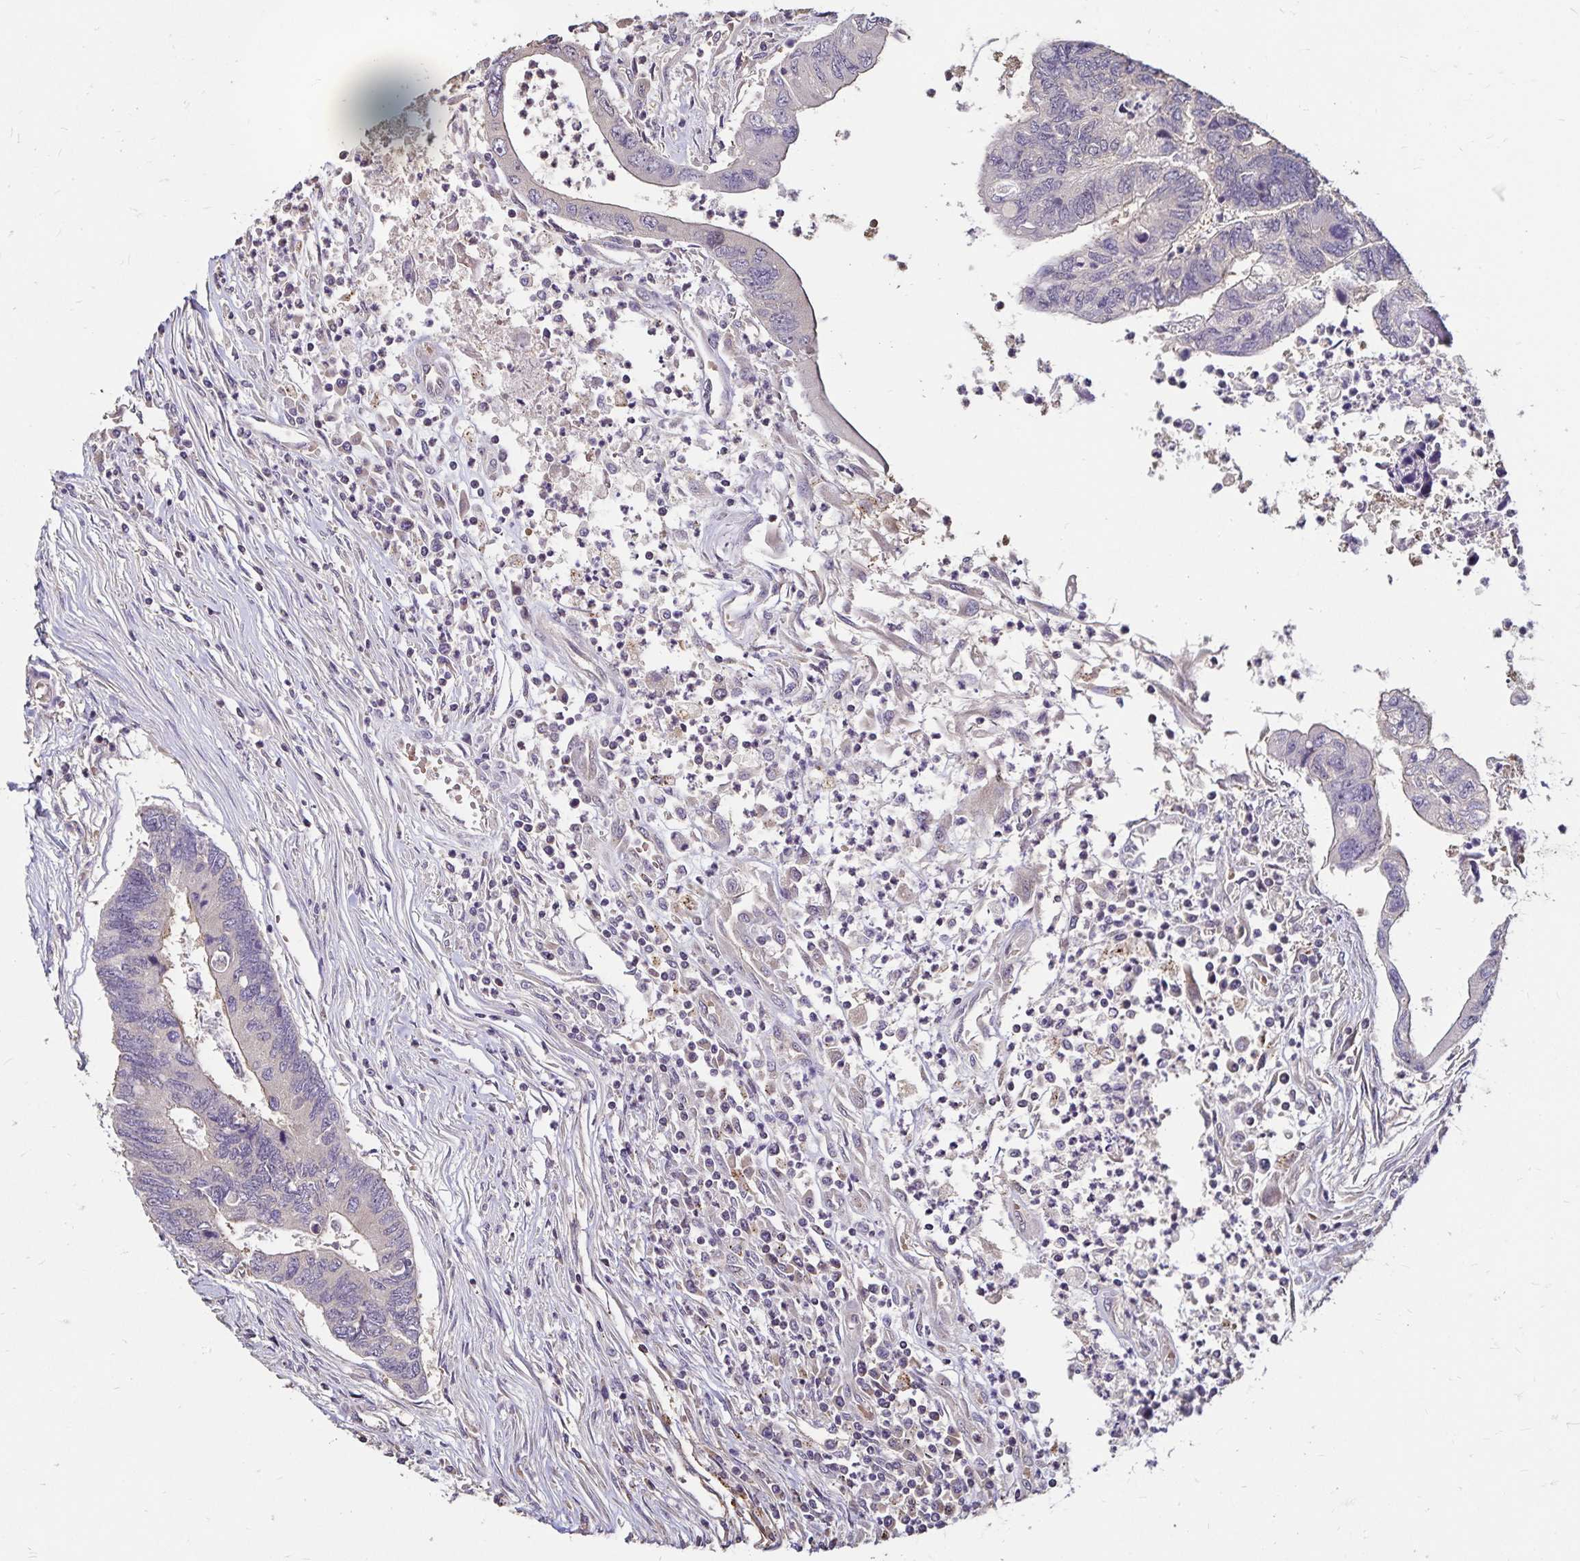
{"staining": {"intensity": "negative", "quantity": "none", "location": "none"}, "tissue": "colorectal cancer", "cell_type": "Tumor cells", "image_type": "cancer", "snomed": [{"axis": "morphology", "description": "Adenocarcinoma, NOS"}, {"axis": "topography", "description": "Colon"}], "caption": "Immunohistochemistry (IHC) of adenocarcinoma (colorectal) shows no expression in tumor cells.", "gene": "EMC10", "patient": {"sex": "female", "age": 67}}